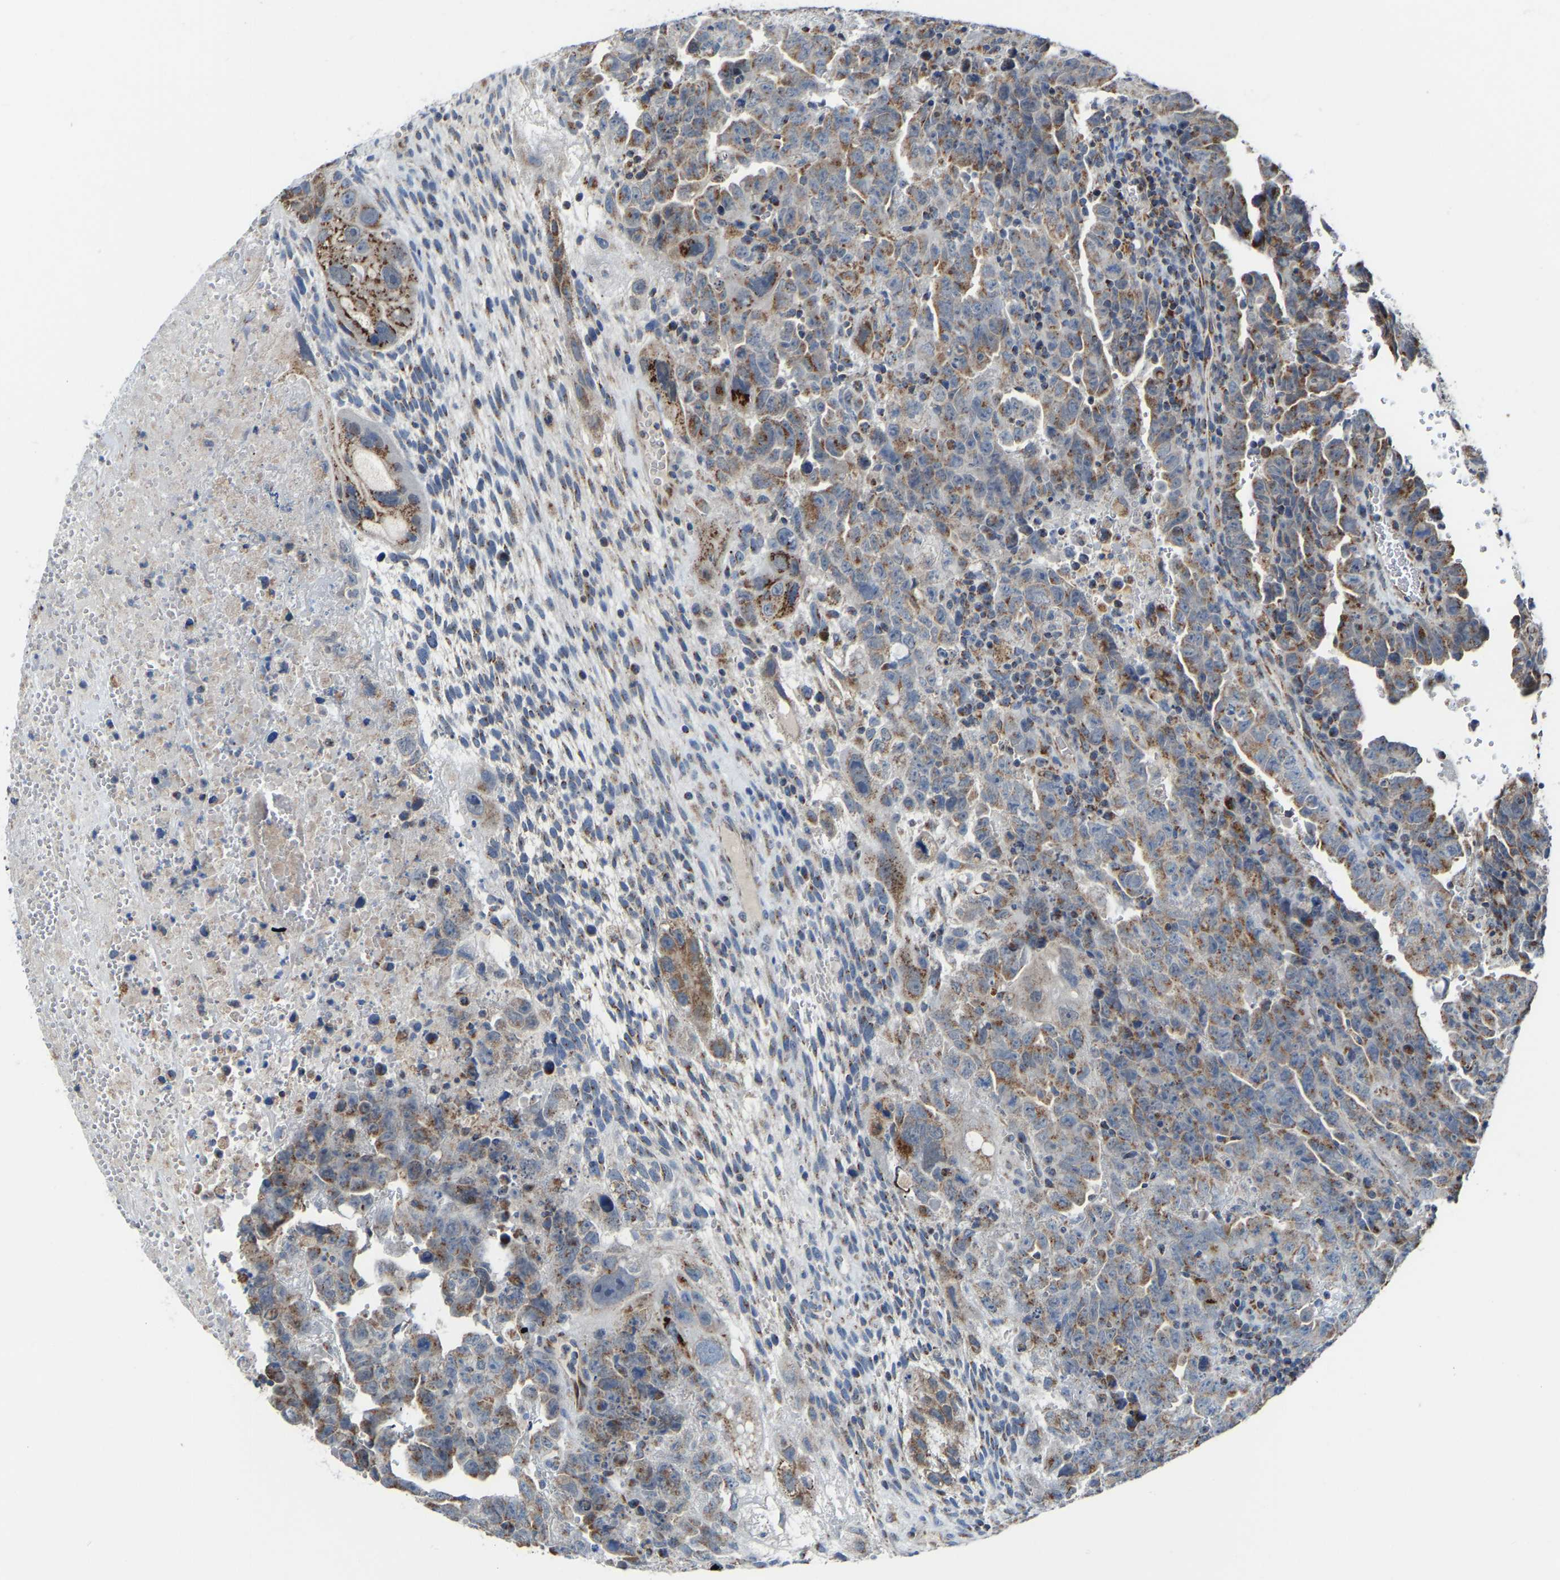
{"staining": {"intensity": "moderate", "quantity": ">75%", "location": "cytoplasmic/membranous"}, "tissue": "testis cancer", "cell_type": "Tumor cells", "image_type": "cancer", "snomed": [{"axis": "morphology", "description": "Carcinoma, Embryonal, NOS"}, {"axis": "topography", "description": "Testis"}], "caption": "High-power microscopy captured an immunohistochemistry (IHC) histopathology image of testis cancer, revealing moderate cytoplasmic/membranous expression in approximately >75% of tumor cells.", "gene": "CANT1", "patient": {"sex": "male", "age": 28}}